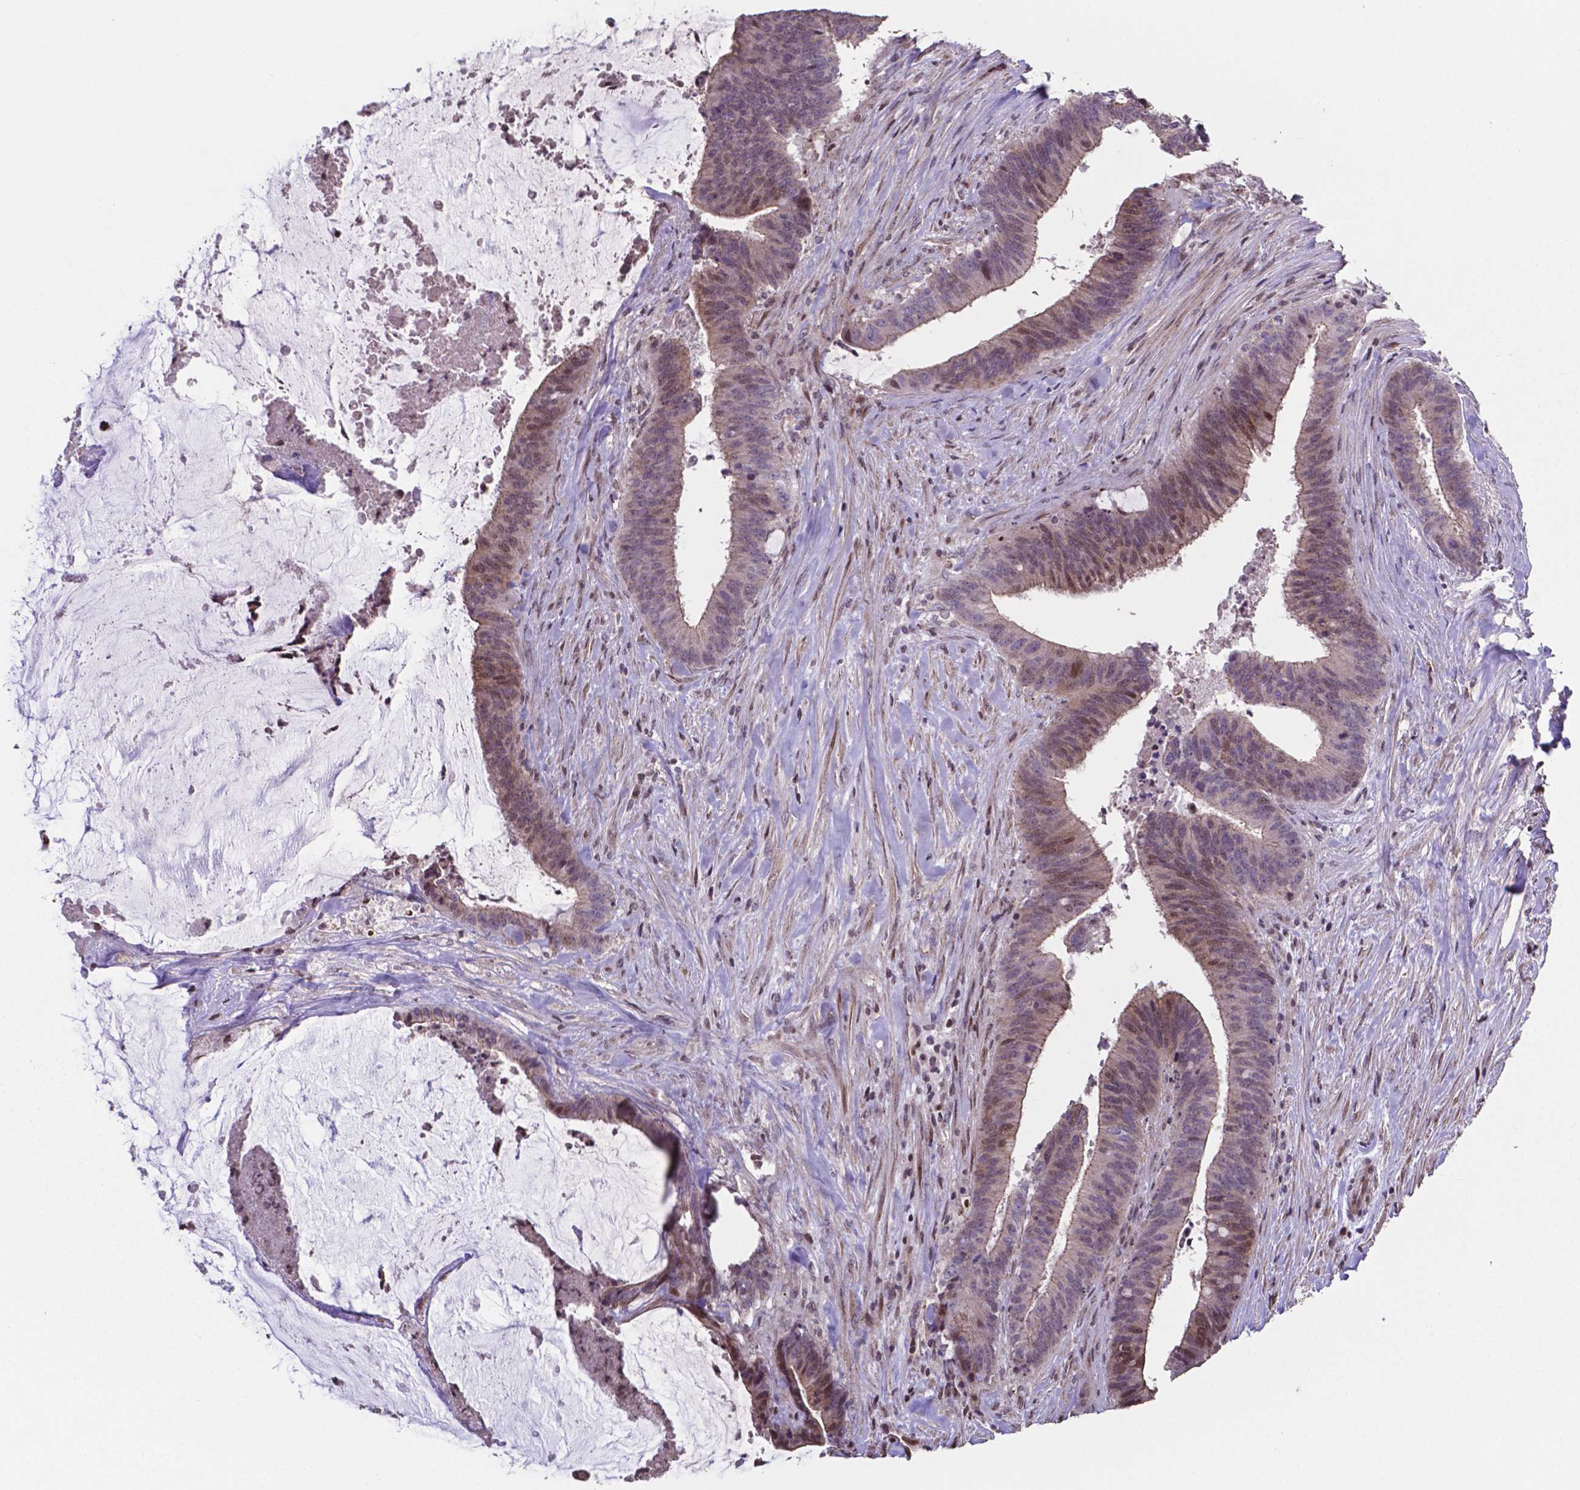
{"staining": {"intensity": "weak", "quantity": "<25%", "location": "cytoplasmic/membranous"}, "tissue": "colorectal cancer", "cell_type": "Tumor cells", "image_type": "cancer", "snomed": [{"axis": "morphology", "description": "Adenocarcinoma, NOS"}, {"axis": "topography", "description": "Colon"}], "caption": "A photomicrograph of human colorectal cancer (adenocarcinoma) is negative for staining in tumor cells.", "gene": "MLC1", "patient": {"sex": "female", "age": 43}}